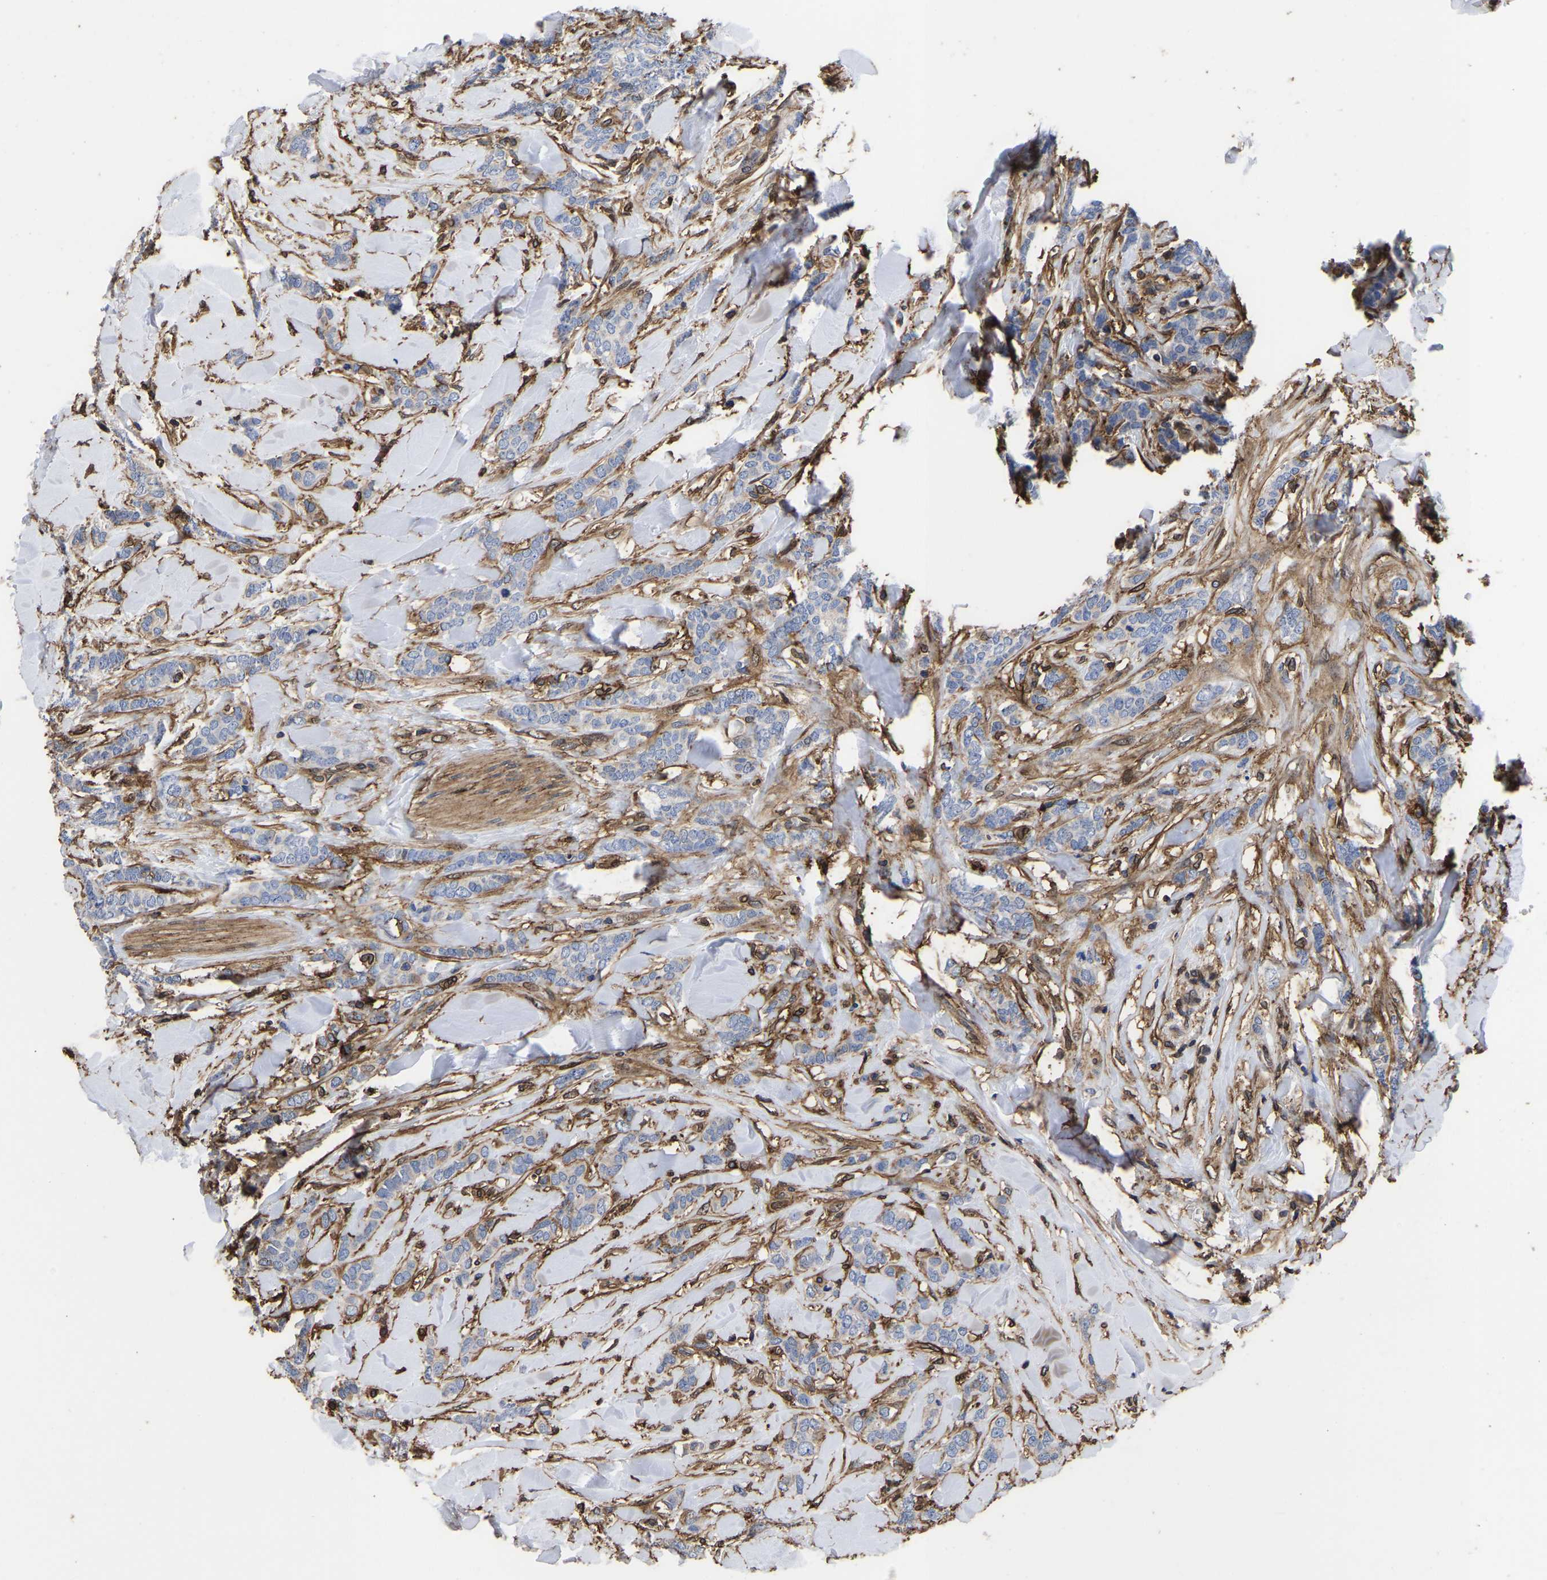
{"staining": {"intensity": "weak", "quantity": "<25%", "location": "cytoplasmic/membranous"}, "tissue": "breast cancer", "cell_type": "Tumor cells", "image_type": "cancer", "snomed": [{"axis": "morphology", "description": "Lobular carcinoma"}, {"axis": "topography", "description": "Skin"}, {"axis": "topography", "description": "Breast"}], "caption": "An immunohistochemistry (IHC) micrograph of lobular carcinoma (breast) is shown. There is no staining in tumor cells of lobular carcinoma (breast).", "gene": "LIF", "patient": {"sex": "female", "age": 46}}